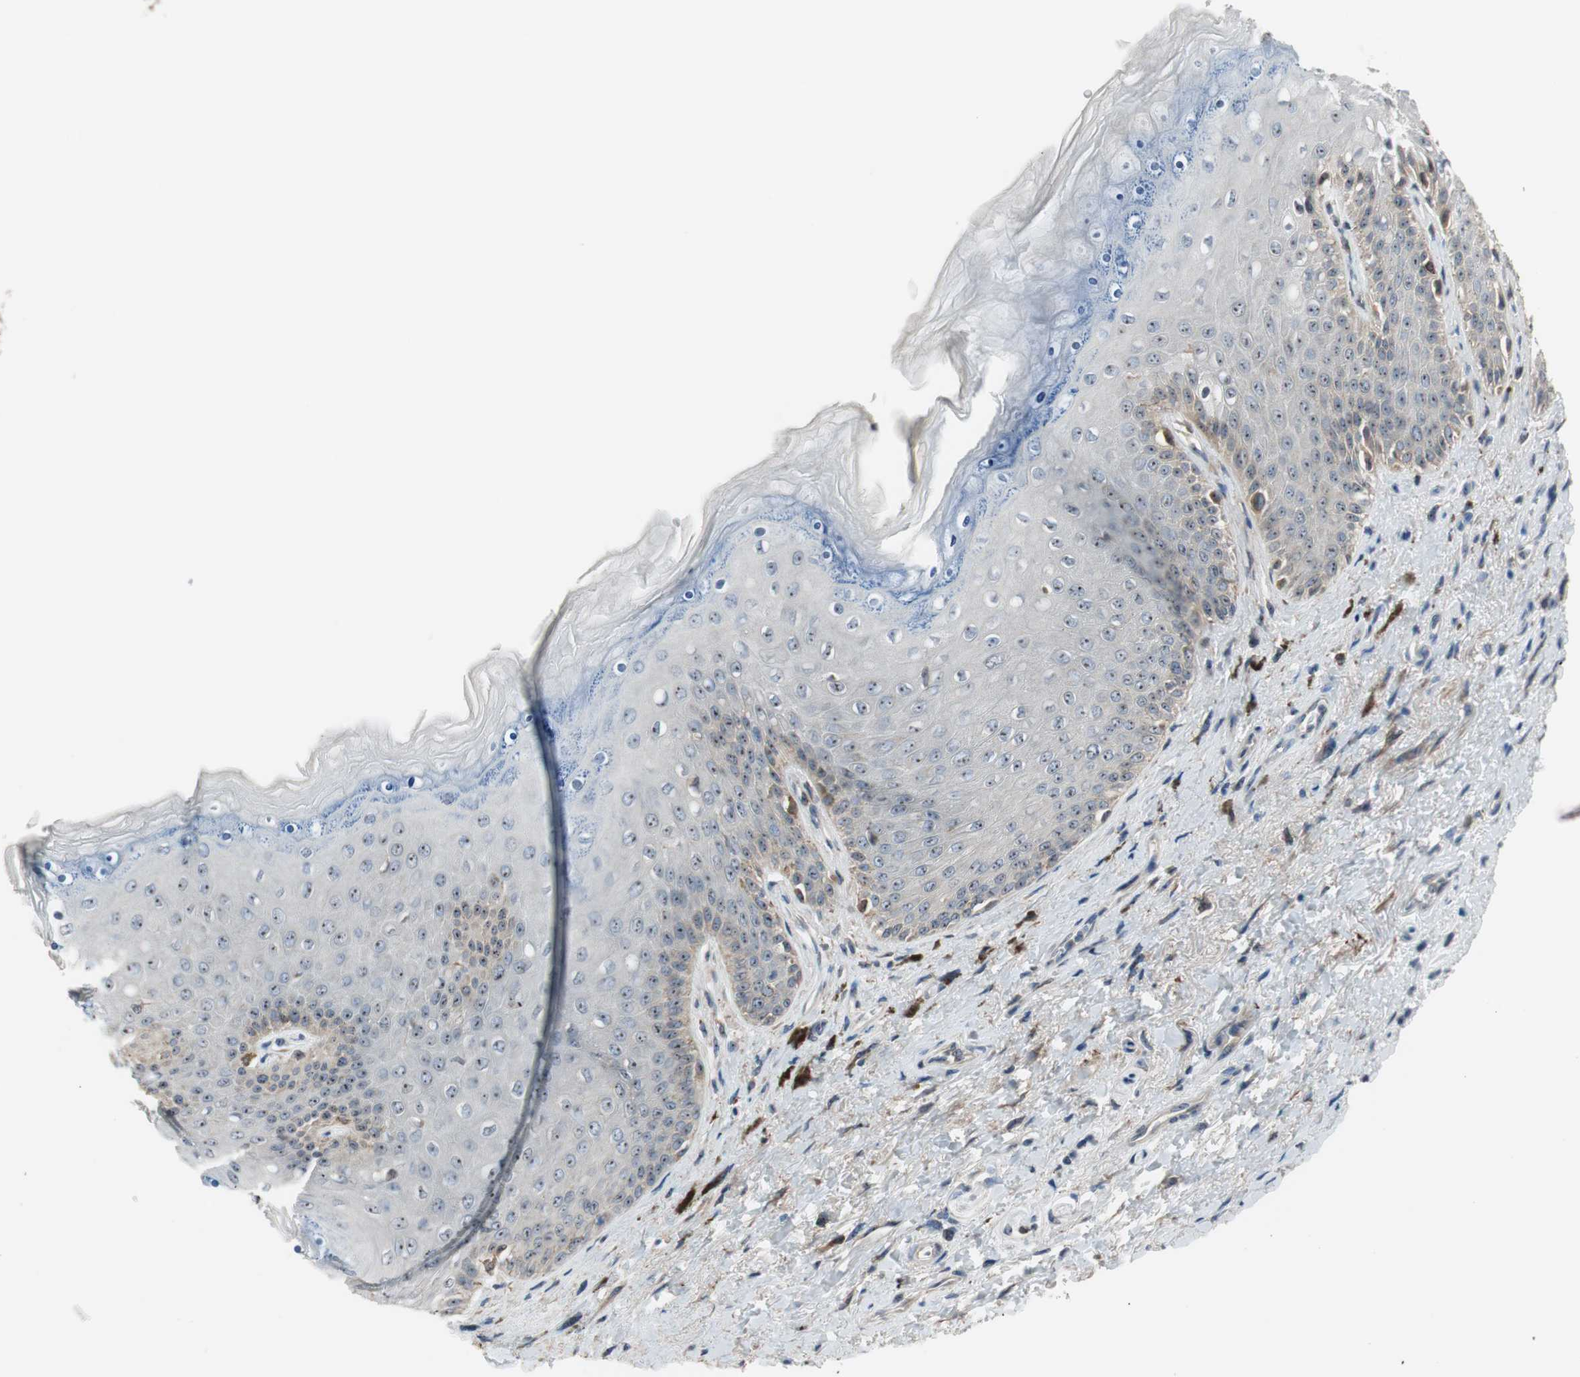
{"staining": {"intensity": "weak", "quantity": "<25%", "location": "cytoplasmic/membranous"}, "tissue": "skin", "cell_type": "Epidermal cells", "image_type": "normal", "snomed": [{"axis": "morphology", "description": "Normal tissue, NOS"}, {"axis": "topography", "description": "Anal"}], "caption": "The histopathology image demonstrates no staining of epidermal cells in unremarkable skin.", "gene": "TMED7", "patient": {"sex": "female", "age": 46}}